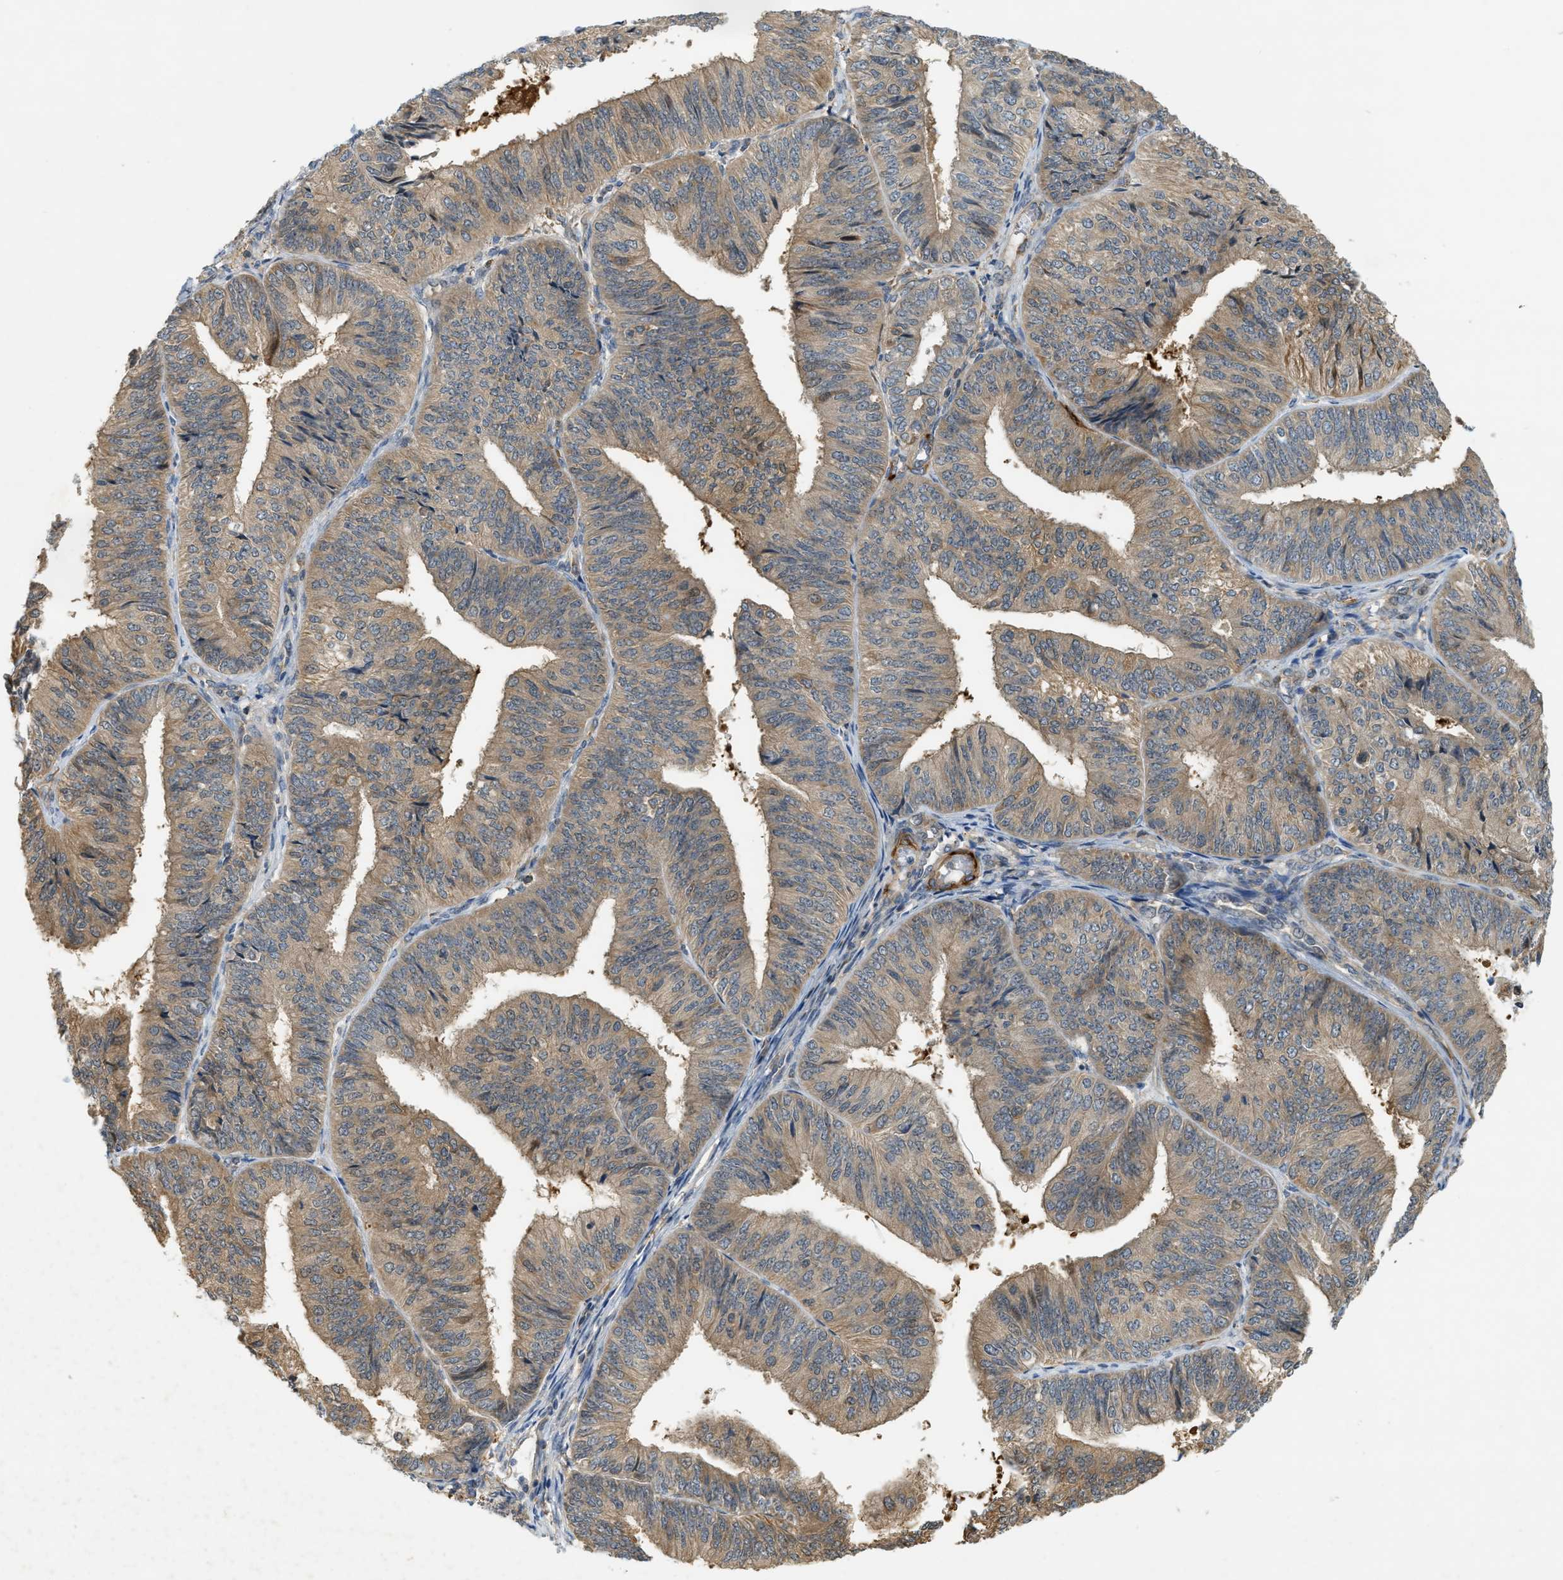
{"staining": {"intensity": "weak", "quantity": ">75%", "location": "cytoplasmic/membranous"}, "tissue": "endometrial cancer", "cell_type": "Tumor cells", "image_type": "cancer", "snomed": [{"axis": "morphology", "description": "Adenocarcinoma, NOS"}, {"axis": "topography", "description": "Endometrium"}], "caption": "A micrograph of endometrial cancer (adenocarcinoma) stained for a protein displays weak cytoplasmic/membranous brown staining in tumor cells.", "gene": "PDCL3", "patient": {"sex": "female", "age": 58}}